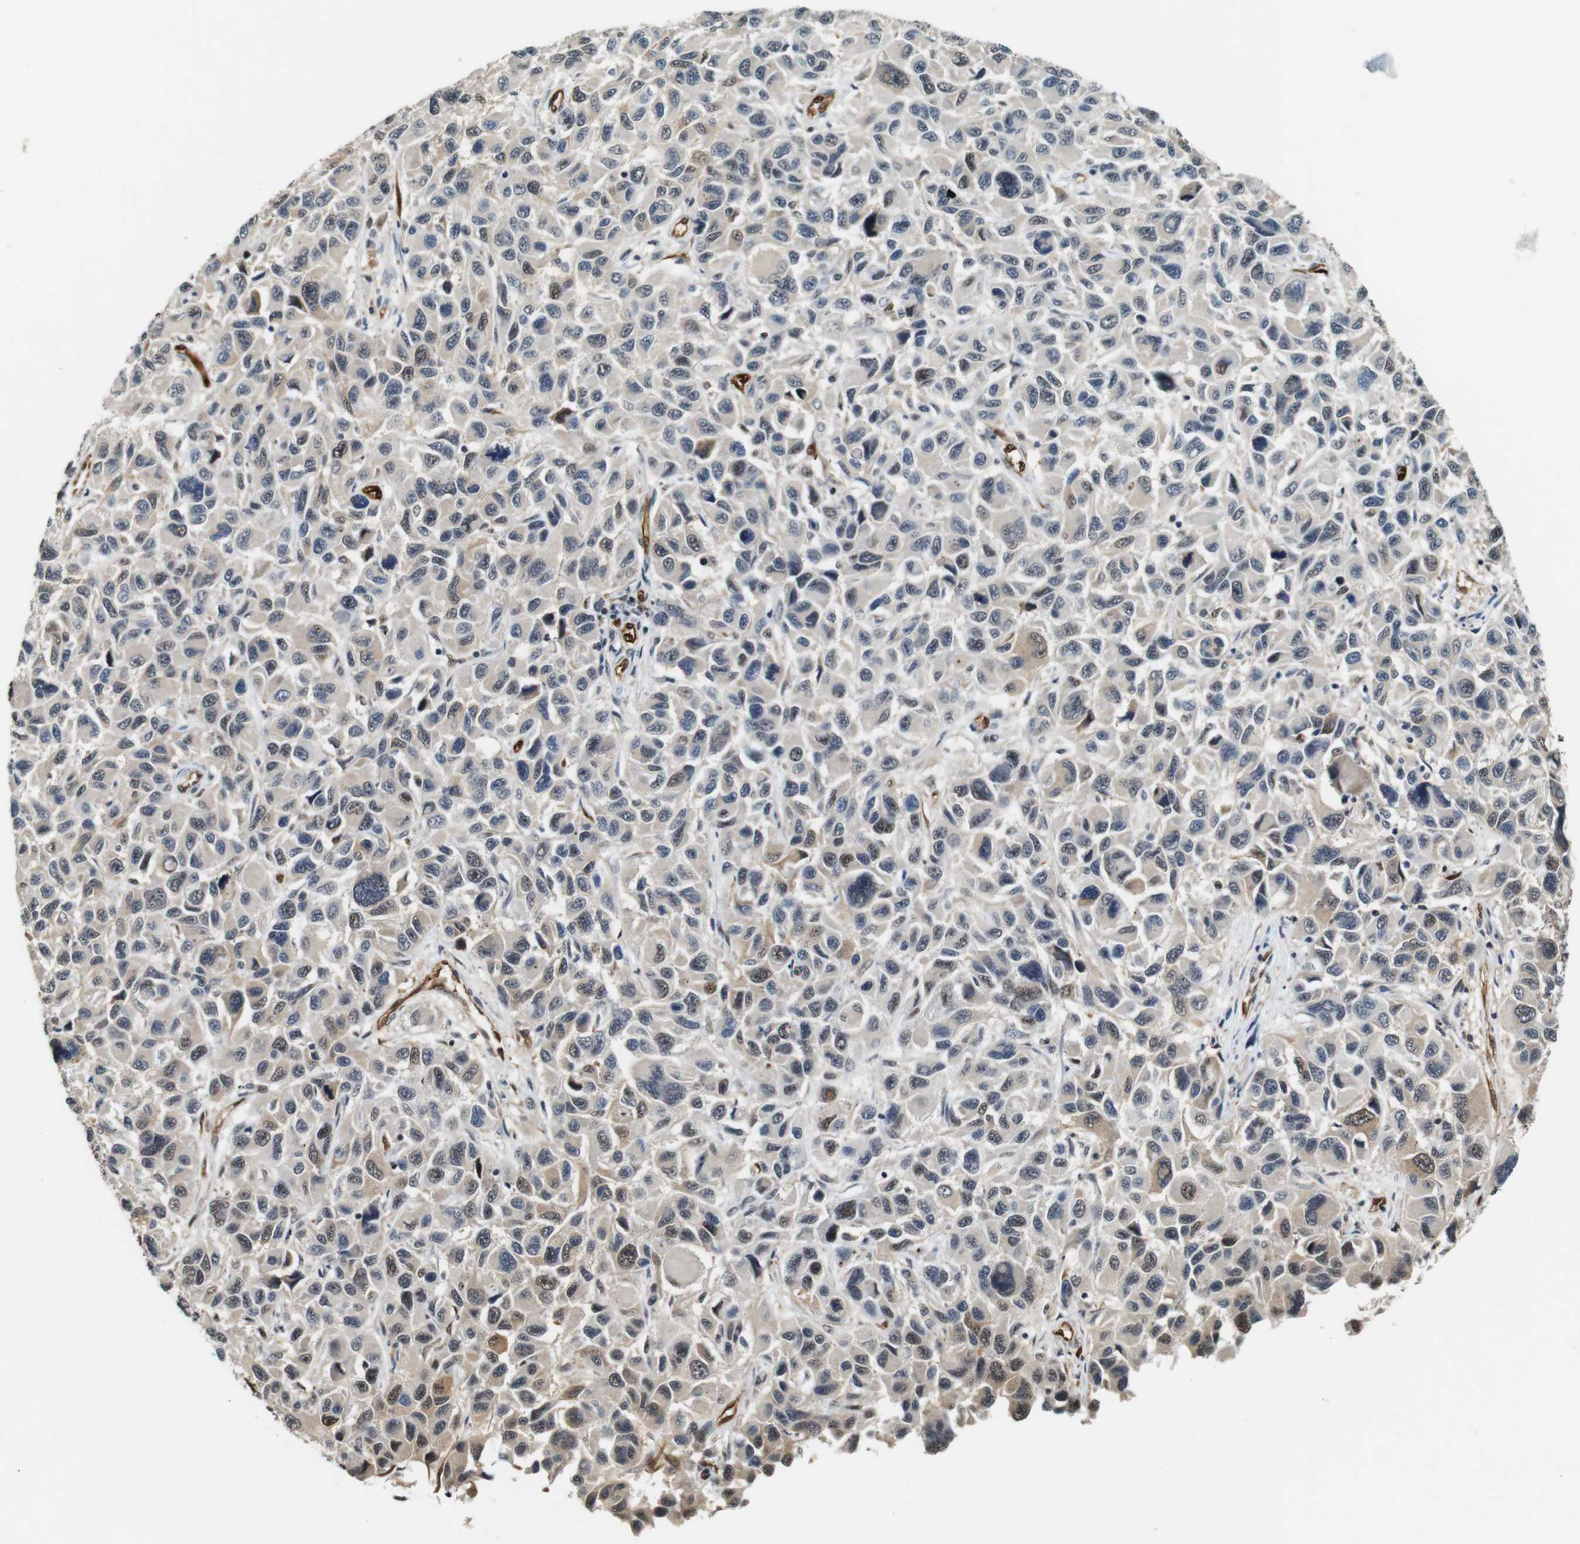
{"staining": {"intensity": "weak", "quantity": "25%-75%", "location": "cytoplasmic/membranous,nuclear"}, "tissue": "melanoma", "cell_type": "Tumor cells", "image_type": "cancer", "snomed": [{"axis": "morphology", "description": "Malignant melanoma, NOS"}, {"axis": "topography", "description": "Skin"}], "caption": "IHC histopathology image of human melanoma stained for a protein (brown), which exhibits low levels of weak cytoplasmic/membranous and nuclear staining in about 25%-75% of tumor cells.", "gene": "LXN", "patient": {"sex": "male", "age": 53}}